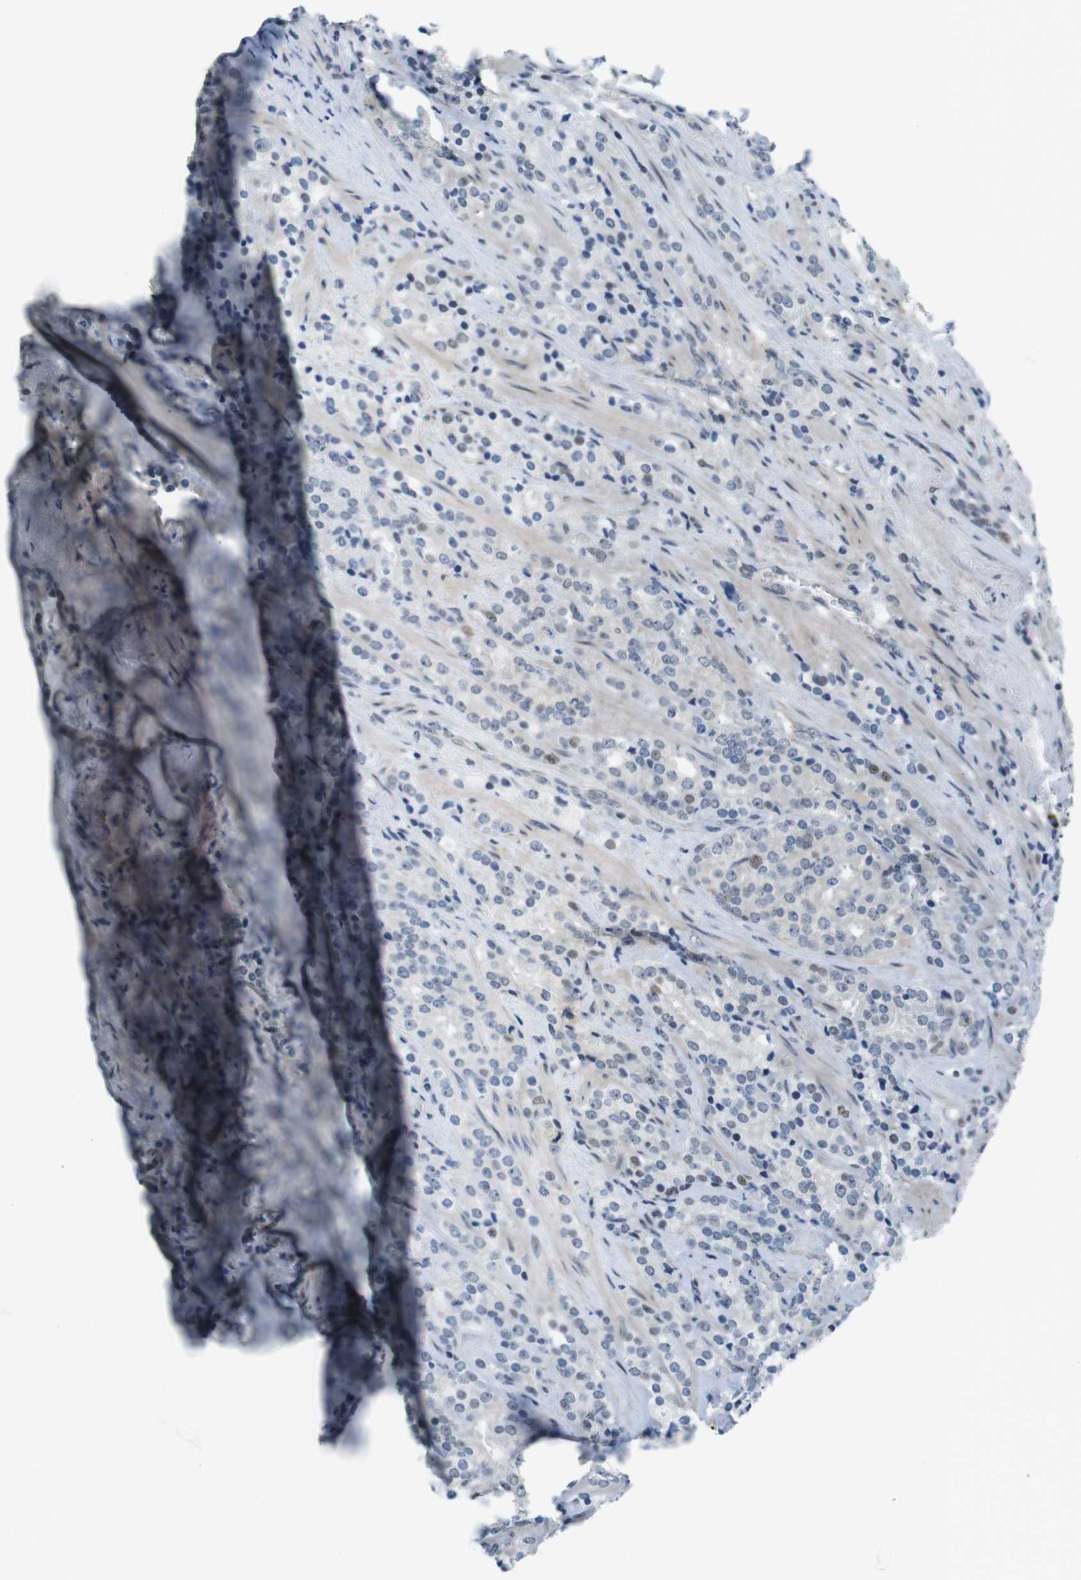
{"staining": {"intensity": "negative", "quantity": "none", "location": "none"}, "tissue": "prostate cancer", "cell_type": "Tumor cells", "image_type": "cancer", "snomed": [{"axis": "morphology", "description": "Adenocarcinoma, High grade"}, {"axis": "topography", "description": "Prostate"}], "caption": "This is an immunohistochemistry (IHC) image of prostate cancer. There is no positivity in tumor cells.", "gene": "SMCO2", "patient": {"sex": "male", "age": 71}}